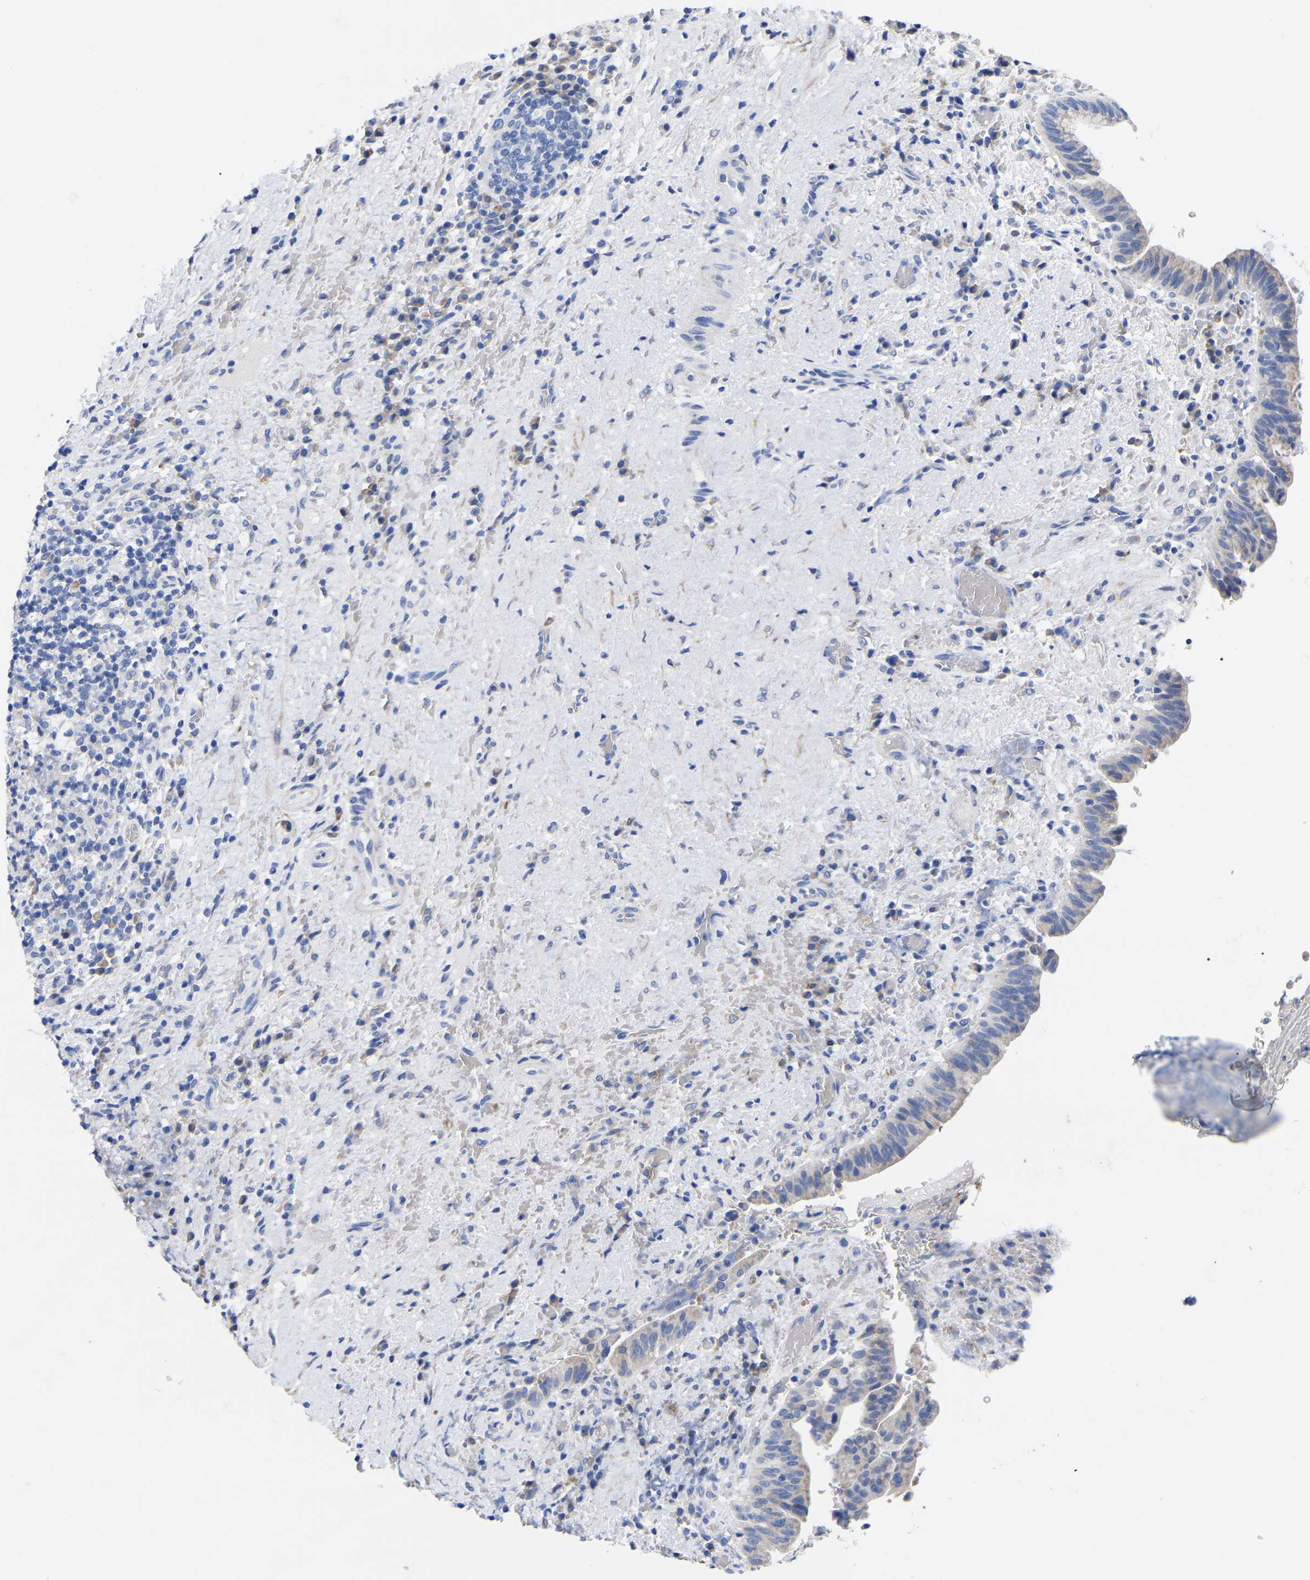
{"staining": {"intensity": "negative", "quantity": "none", "location": "none"}, "tissue": "liver cancer", "cell_type": "Tumor cells", "image_type": "cancer", "snomed": [{"axis": "morphology", "description": "Cholangiocarcinoma"}, {"axis": "topography", "description": "Liver"}], "caption": "Immunohistochemistry photomicrograph of neoplastic tissue: liver cancer stained with DAB (3,3'-diaminobenzidine) exhibits no significant protein positivity in tumor cells.", "gene": "GDF3", "patient": {"sex": "female", "age": 38}}